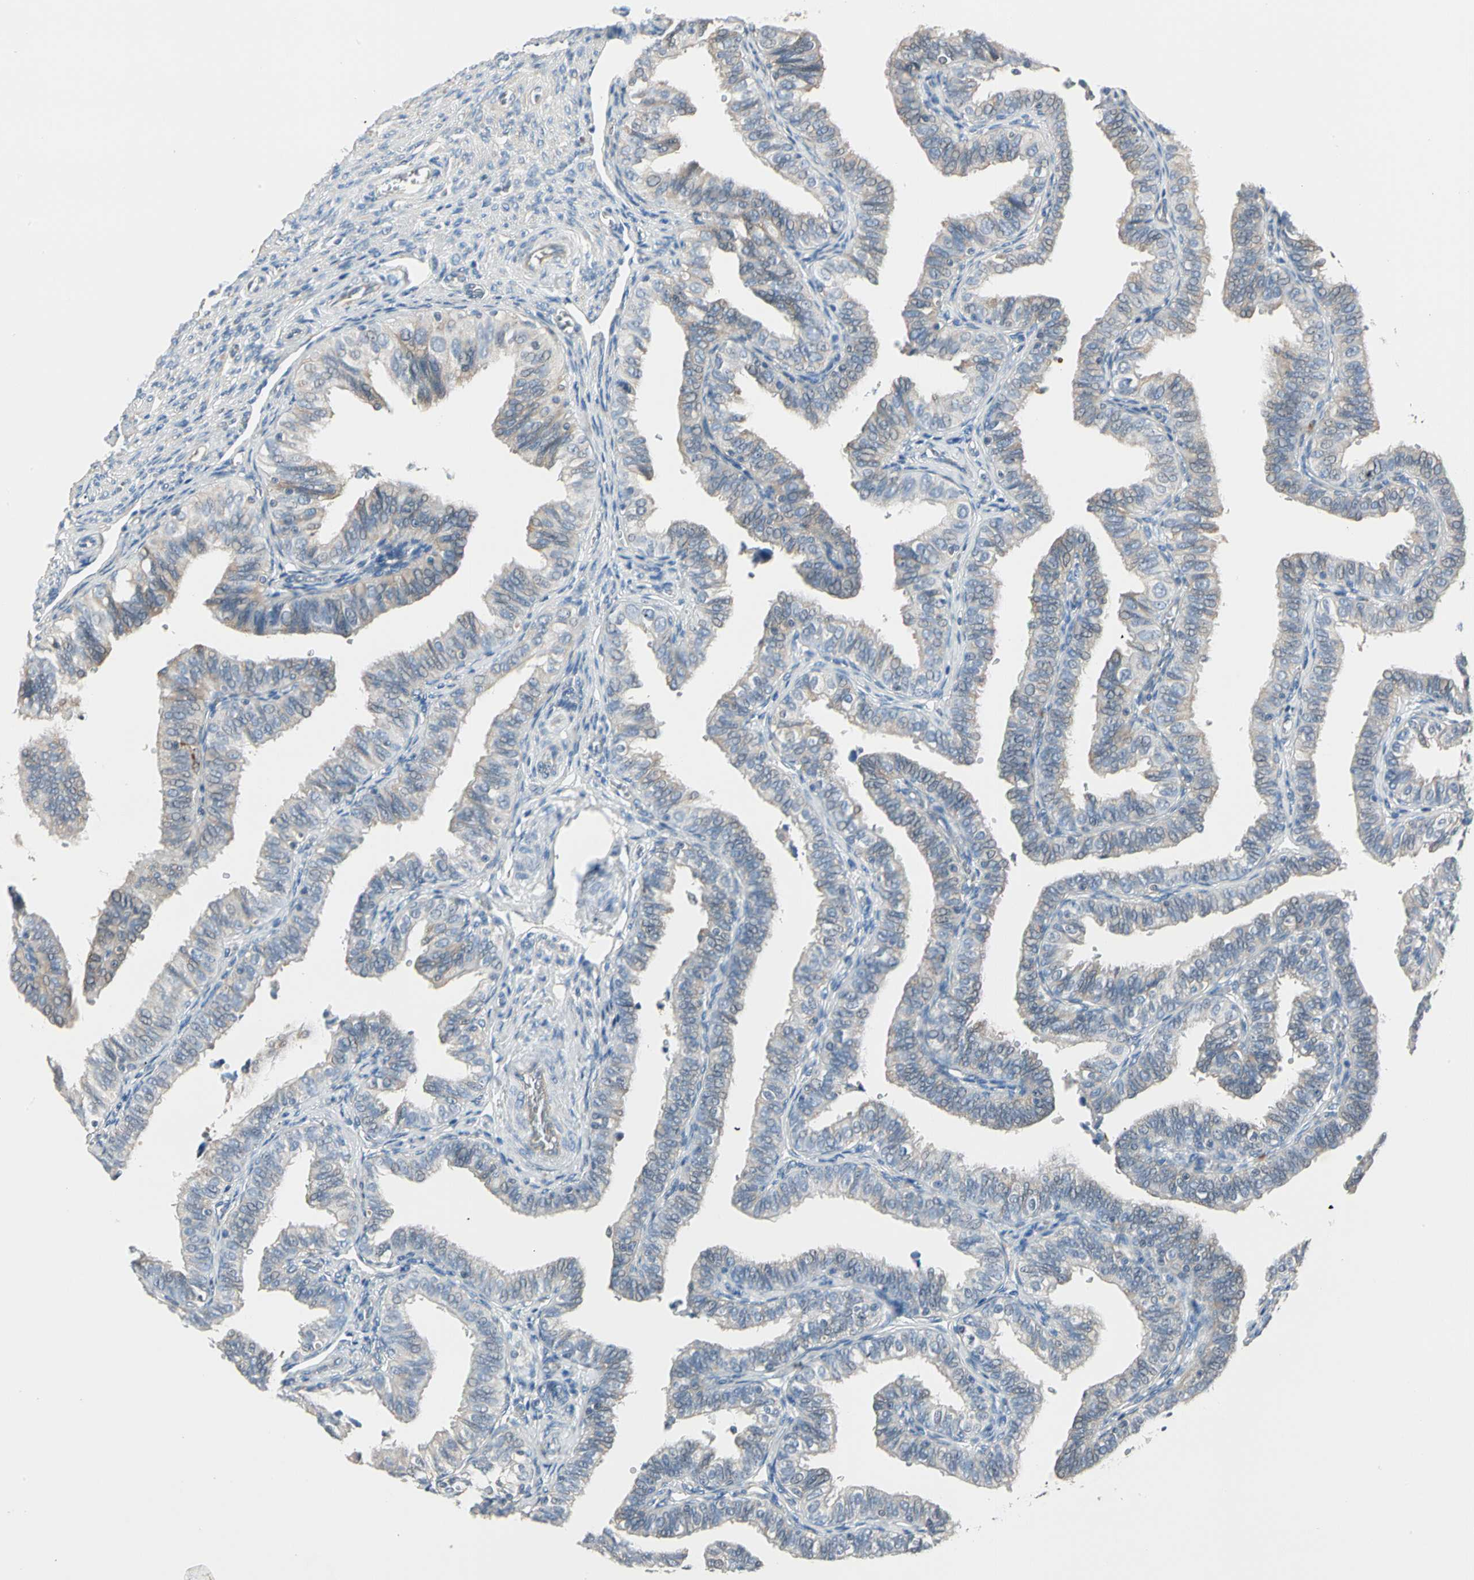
{"staining": {"intensity": "weak", "quantity": "25%-75%", "location": "cytoplasmic/membranous"}, "tissue": "fallopian tube", "cell_type": "Glandular cells", "image_type": "normal", "snomed": [{"axis": "morphology", "description": "Normal tissue, NOS"}, {"axis": "topography", "description": "Fallopian tube"}], "caption": "Immunohistochemical staining of unremarkable fallopian tube displays 25%-75% levels of weak cytoplasmic/membranous protein expression in approximately 25%-75% of glandular cells.", "gene": "GPR153", "patient": {"sex": "female", "age": 46}}